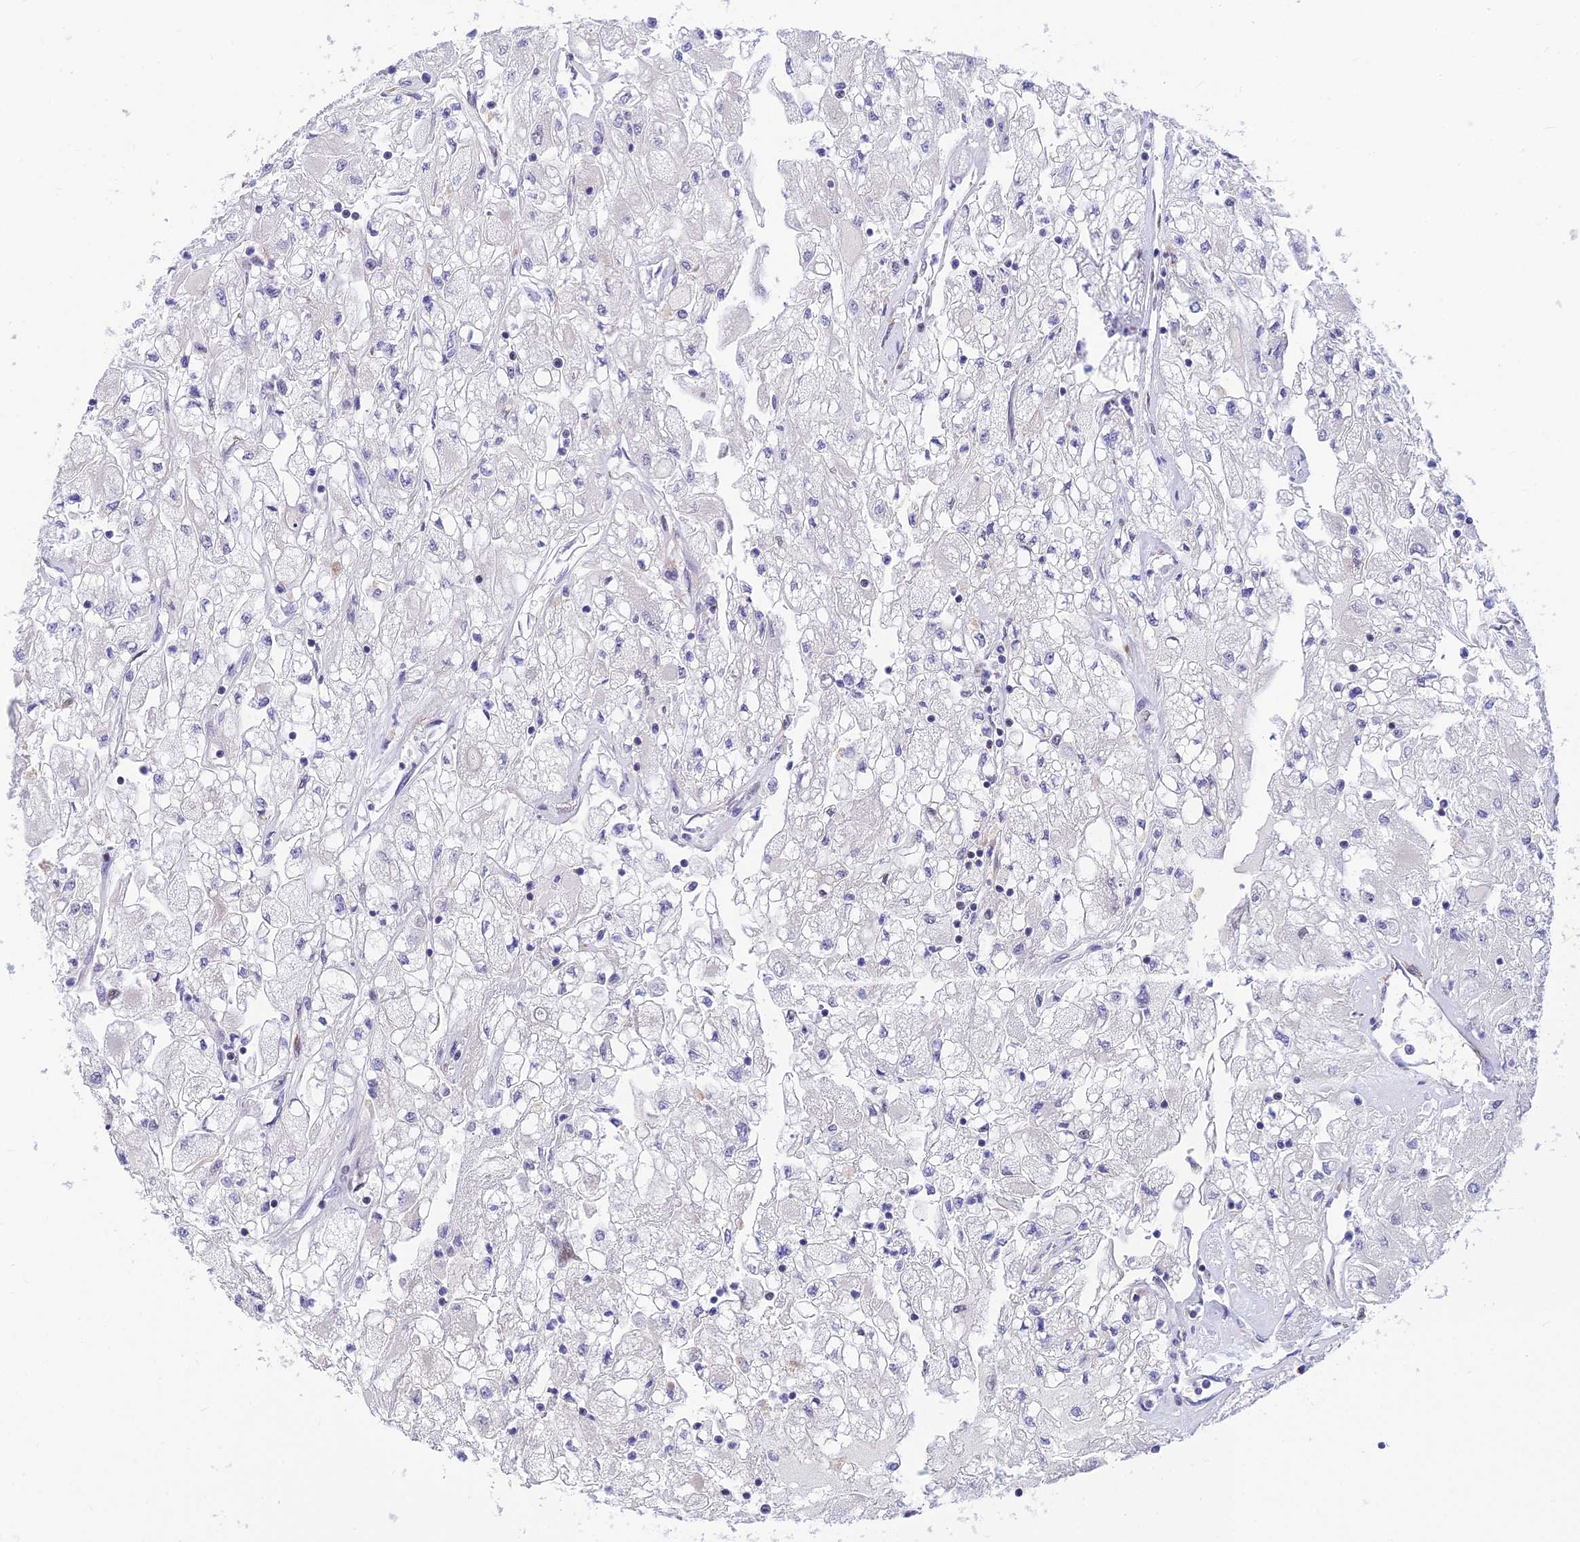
{"staining": {"intensity": "negative", "quantity": "none", "location": "none"}, "tissue": "renal cancer", "cell_type": "Tumor cells", "image_type": "cancer", "snomed": [{"axis": "morphology", "description": "Adenocarcinoma, NOS"}, {"axis": "topography", "description": "Kidney"}], "caption": "Micrograph shows no protein expression in tumor cells of renal adenocarcinoma tissue.", "gene": "CLK4", "patient": {"sex": "male", "age": 80}}